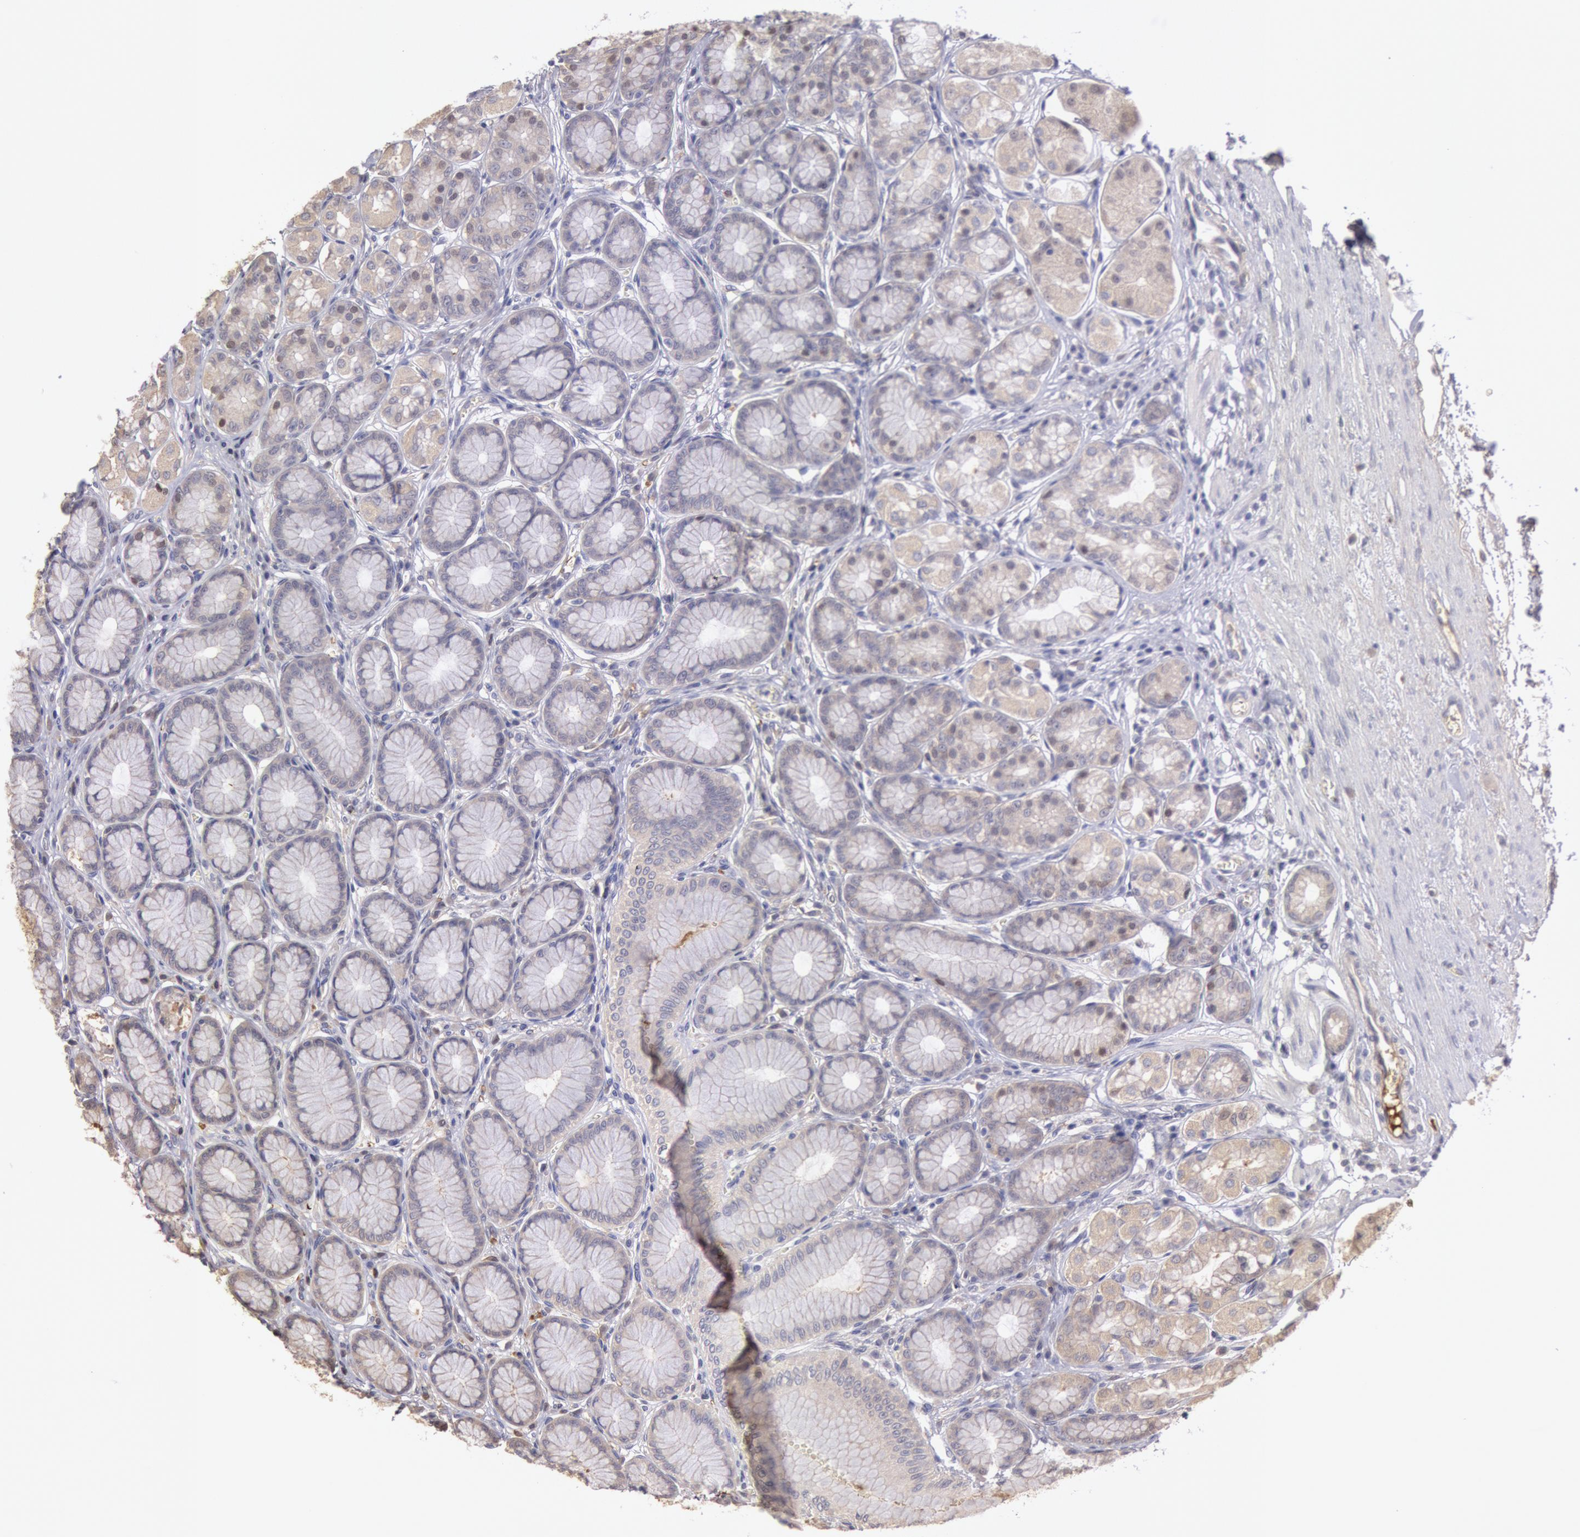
{"staining": {"intensity": "negative", "quantity": "none", "location": "none"}, "tissue": "stomach", "cell_type": "Glandular cells", "image_type": "normal", "snomed": [{"axis": "morphology", "description": "Normal tissue, NOS"}, {"axis": "topography", "description": "Stomach"}, {"axis": "topography", "description": "Stomach, lower"}], "caption": "IHC of unremarkable human stomach exhibits no staining in glandular cells.", "gene": "C1R", "patient": {"sex": "male", "age": 76}}